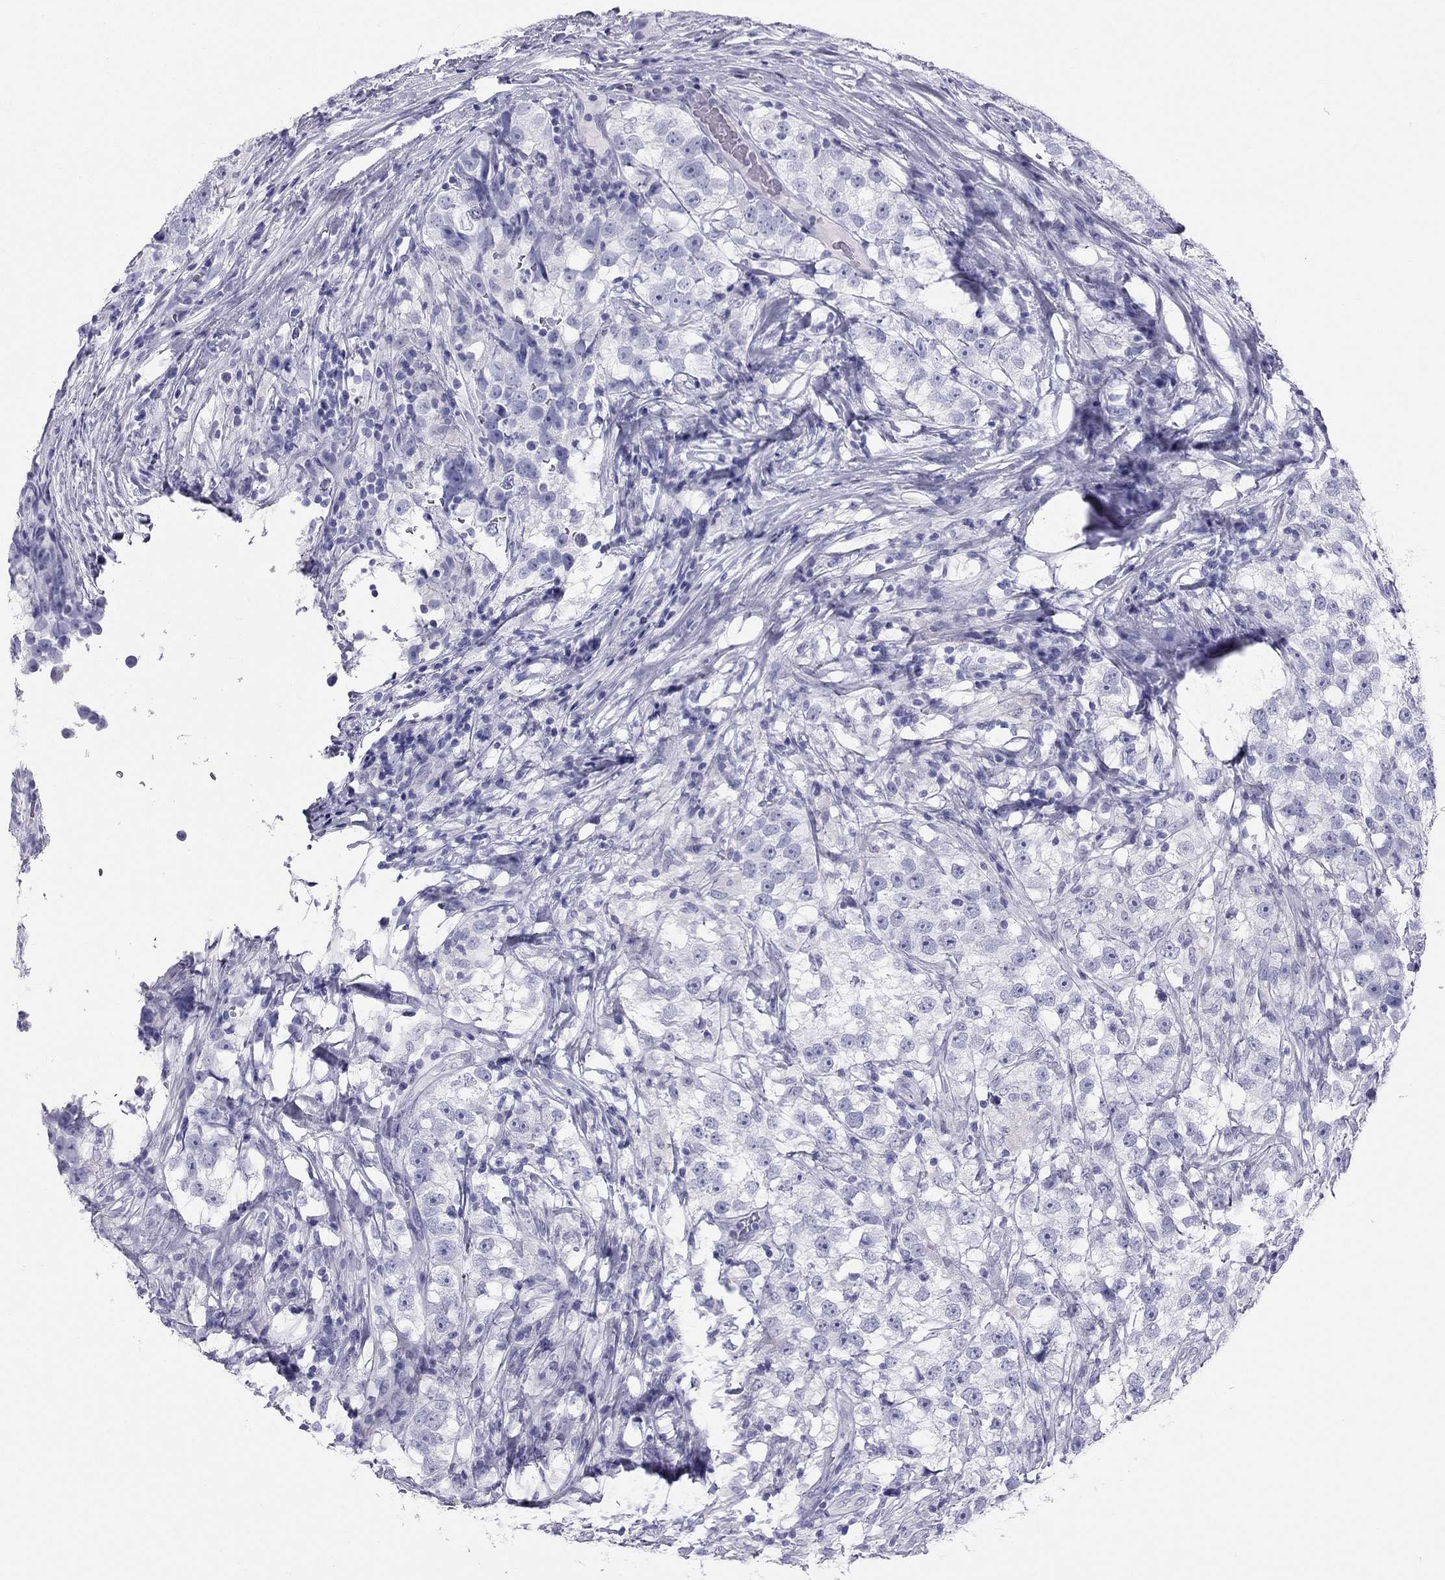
{"staining": {"intensity": "negative", "quantity": "none", "location": "none"}, "tissue": "testis cancer", "cell_type": "Tumor cells", "image_type": "cancer", "snomed": [{"axis": "morphology", "description": "Seminoma, NOS"}, {"axis": "topography", "description": "Testis"}], "caption": "This image is of testis cancer stained with IHC to label a protein in brown with the nuclei are counter-stained blue. There is no staining in tumor cells. (DAB immunohistochemistry with hematoxylin counter stain).", "gene": "TRPM3", "patient": {"sex": "male", "age": 46}}